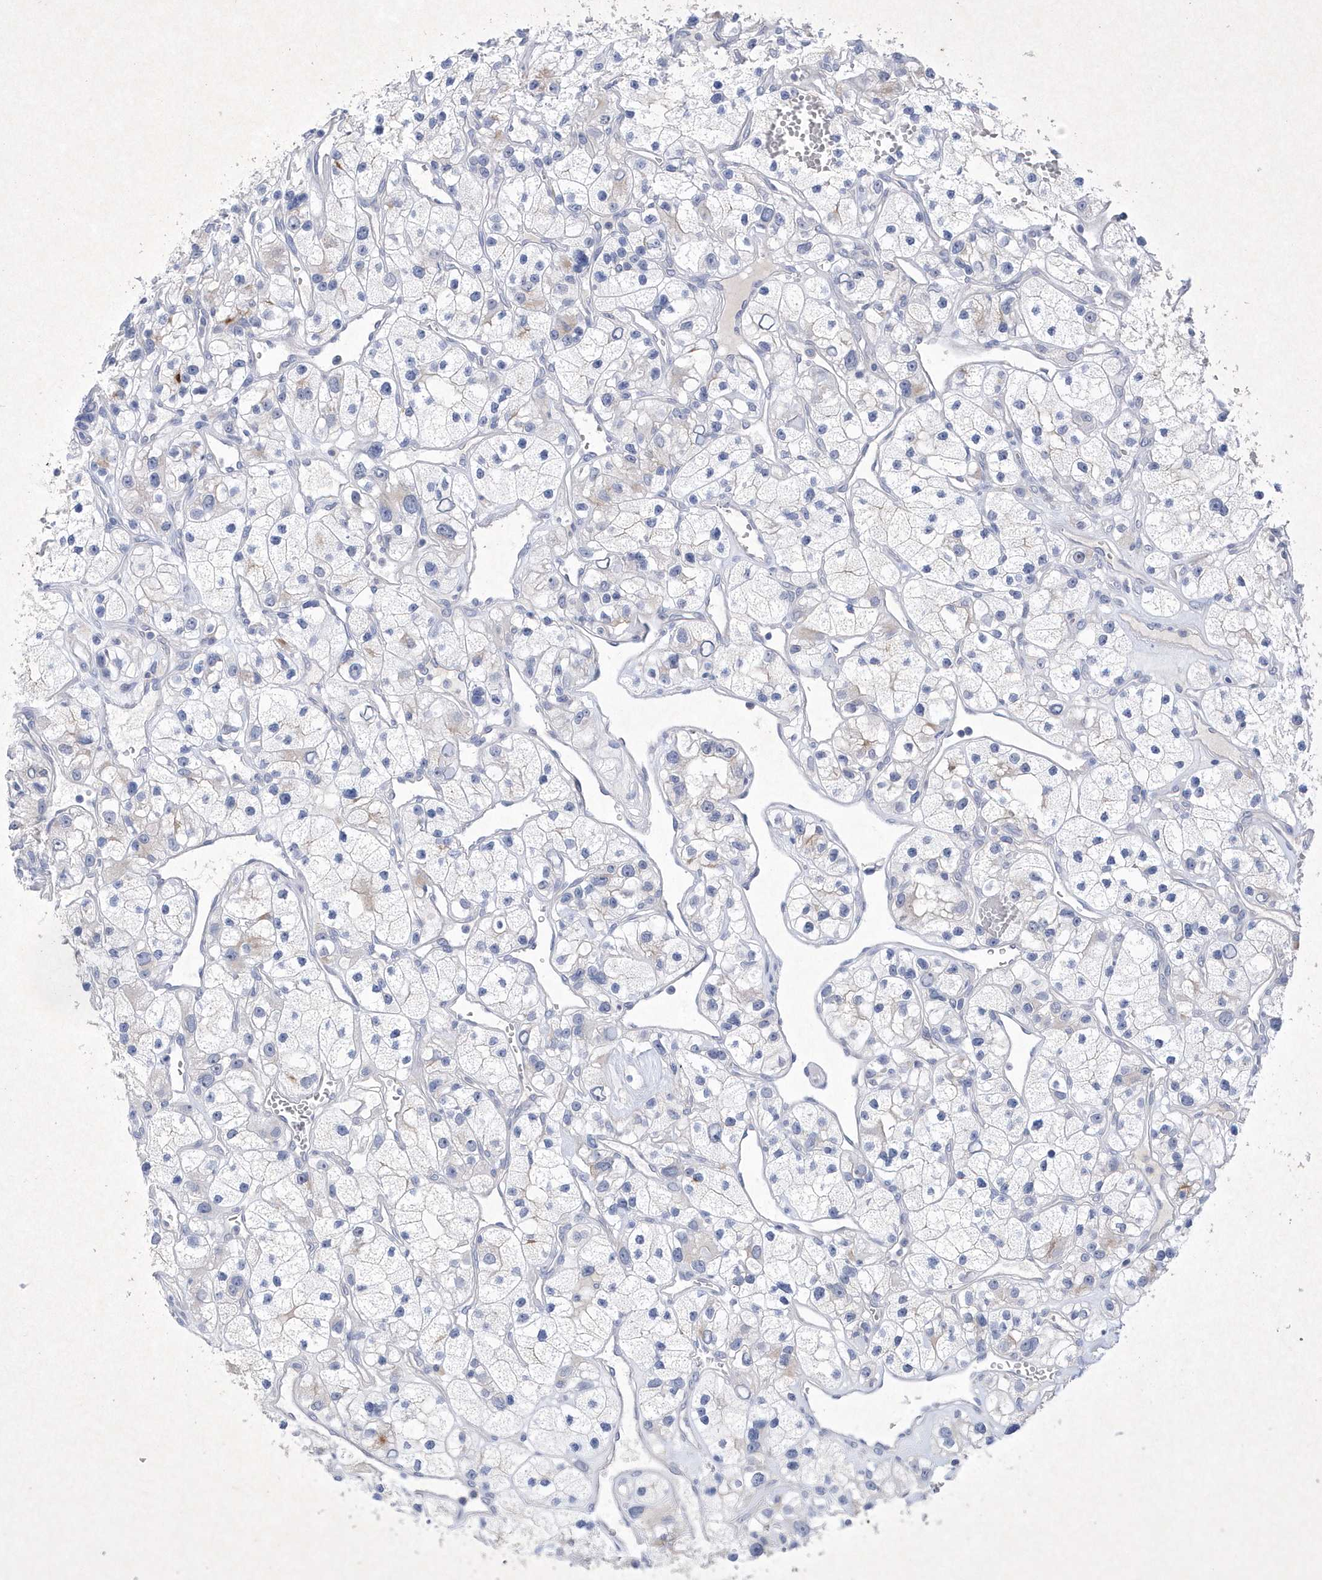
{"staining": {"intensity": "negative", "quantity": "none", "location": "none"}, "tissue": "renal cancer", "cell_type": "Tumor cells", "image_type": "cancer", "snomed": [{"axis": "morphology", "description": "Adenocarcinoma, NOS"}, {"axis": "topography", "description": "Kidney"}], "caption": "This is a histopathology image of immunohistochemistry (IHC) staining of renal adenocarcinoma, which shows no staining in tumor cells.", "gene": "BHLHA15", "patient": {"sex": "female", "age": 57}}